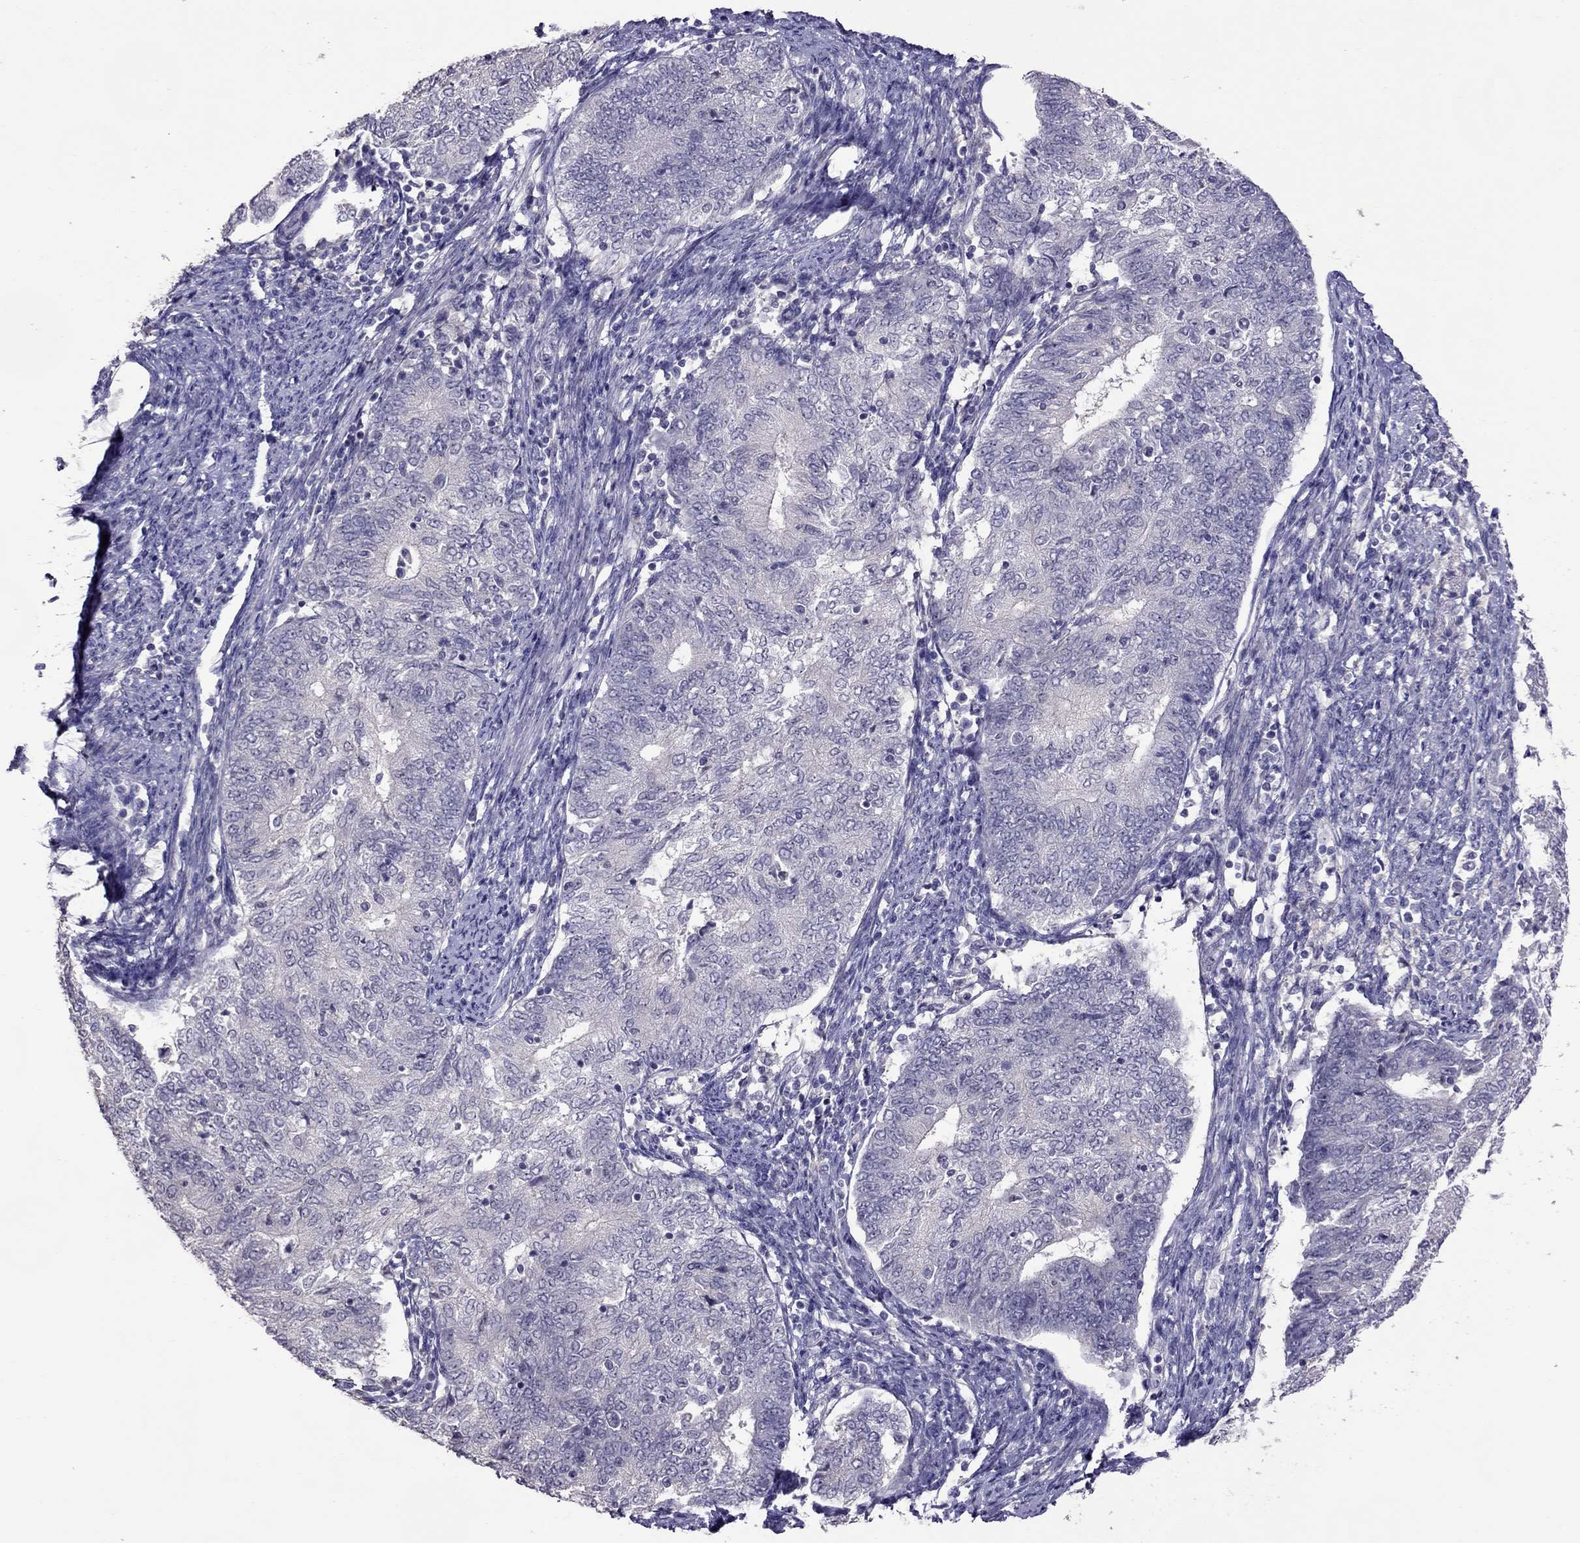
{"staining": {"intensity": "negative", "quantity": "none", "location": "none"}, "tissue": "endometrial cancer", "cell_type": "Tumor cells", "image_type": "cancer", "snomed": [{"axis": "morphology", "description": "Adenocarcinoma, NOS"}, {"axis": "topography", "description": "Endometrium"}], "caption": "Immunohistochemistry of human endometrial adenocarcinoma shows no expression in tumor cells.", "gene": "LRRC46", "patient": {"sex": "female", "age": 65}}